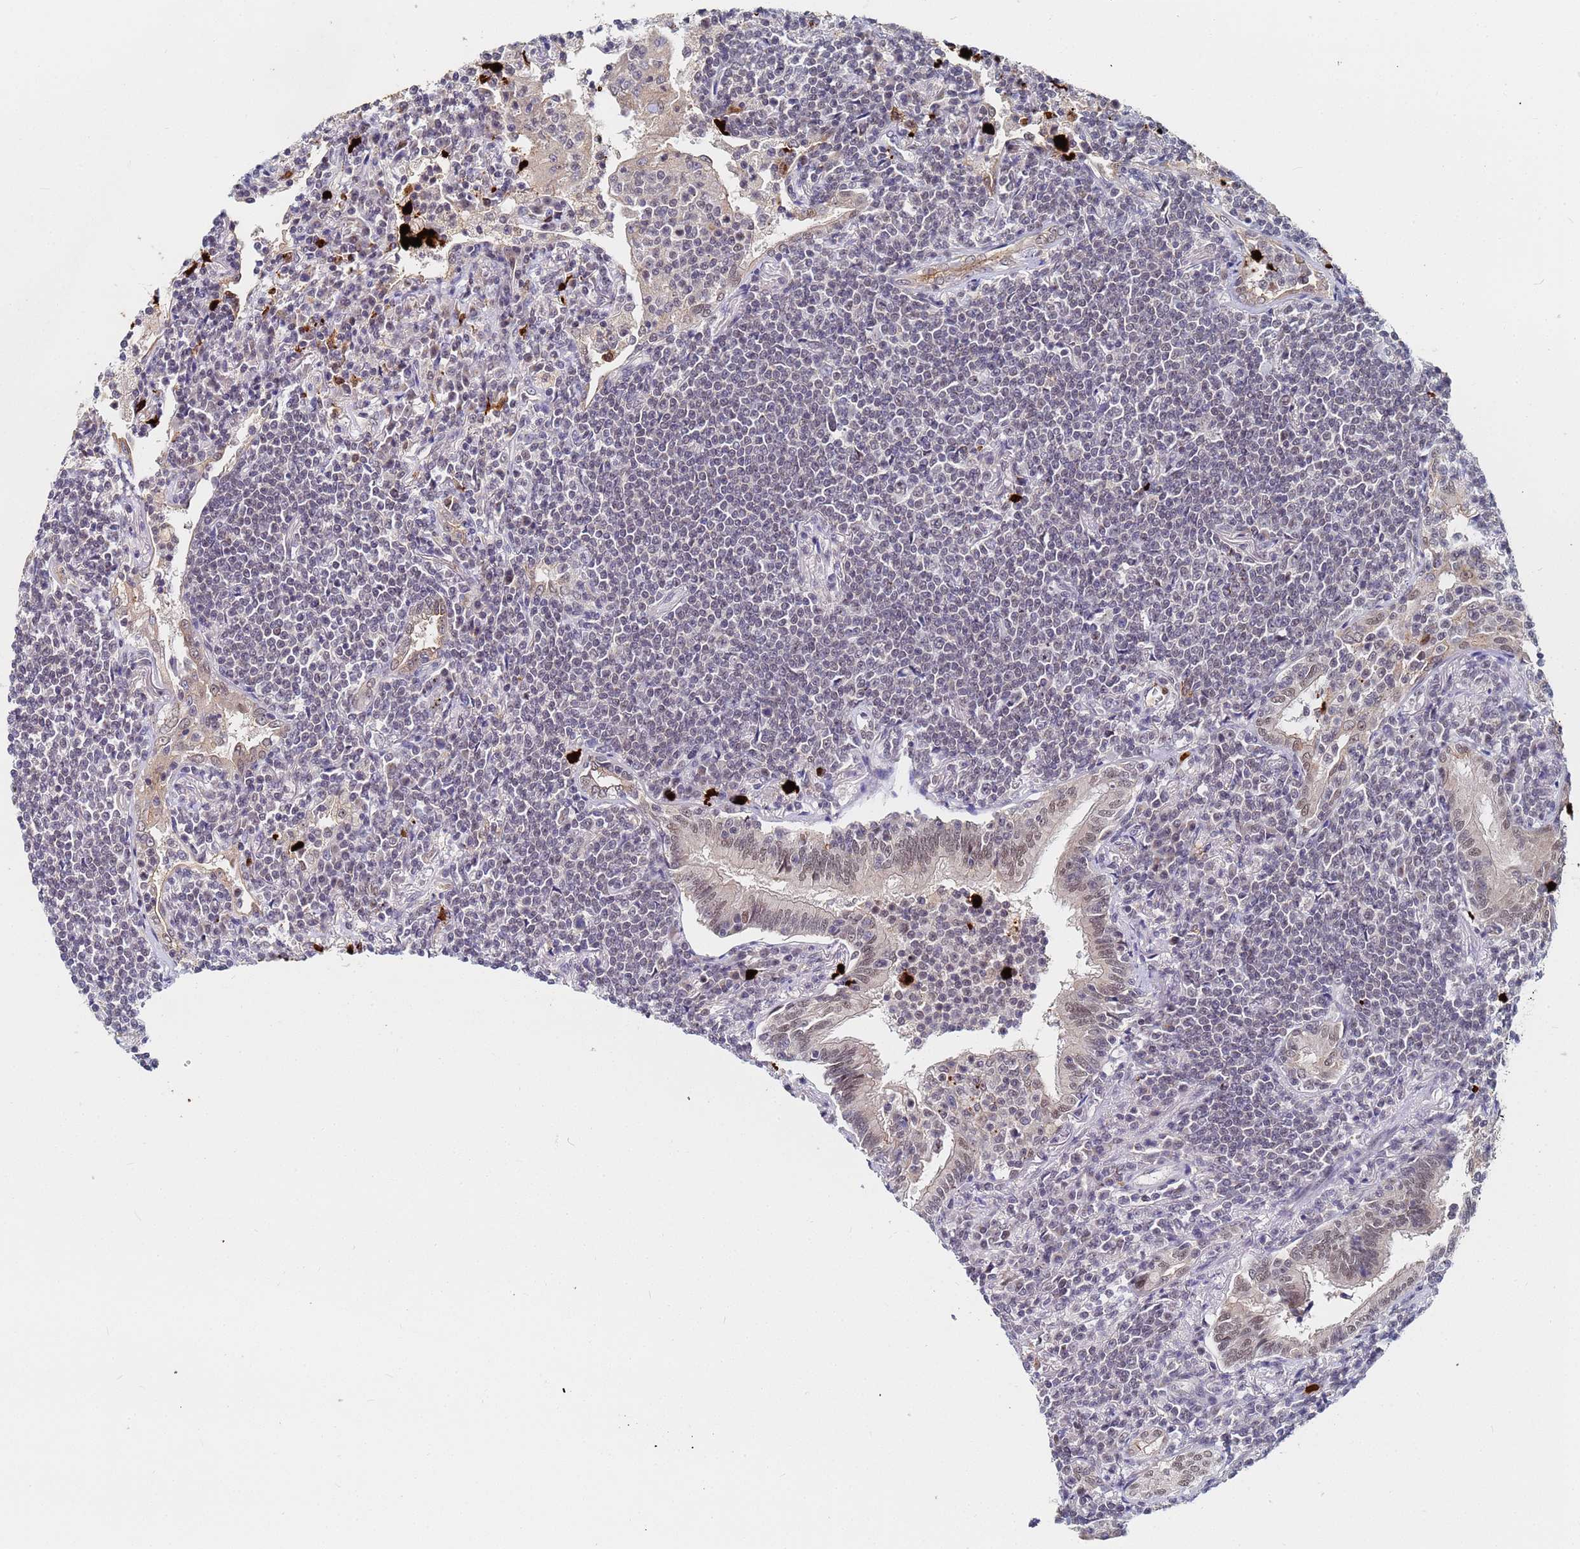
{"staining": {"intensity": "negative", "quantity": "none", "location": "none"}, "tissue": "lymphoma", "cell_type": "Tumor cells", "image_type": "cancer", "snomed": [{"axis": "morphology", "description": "Malignant lymphoma, non-Hodgkin's type, Low grade"}, {"axis": "topography", "description": "Lung"}], "caption": "The histopathology image demonstrates no significant expression in tumor cells of lymphoma. (IHC, brightfield microscopy, high magnification).", "gene": "MTCL1", "patient": {"sex": "female", "age": 71}}